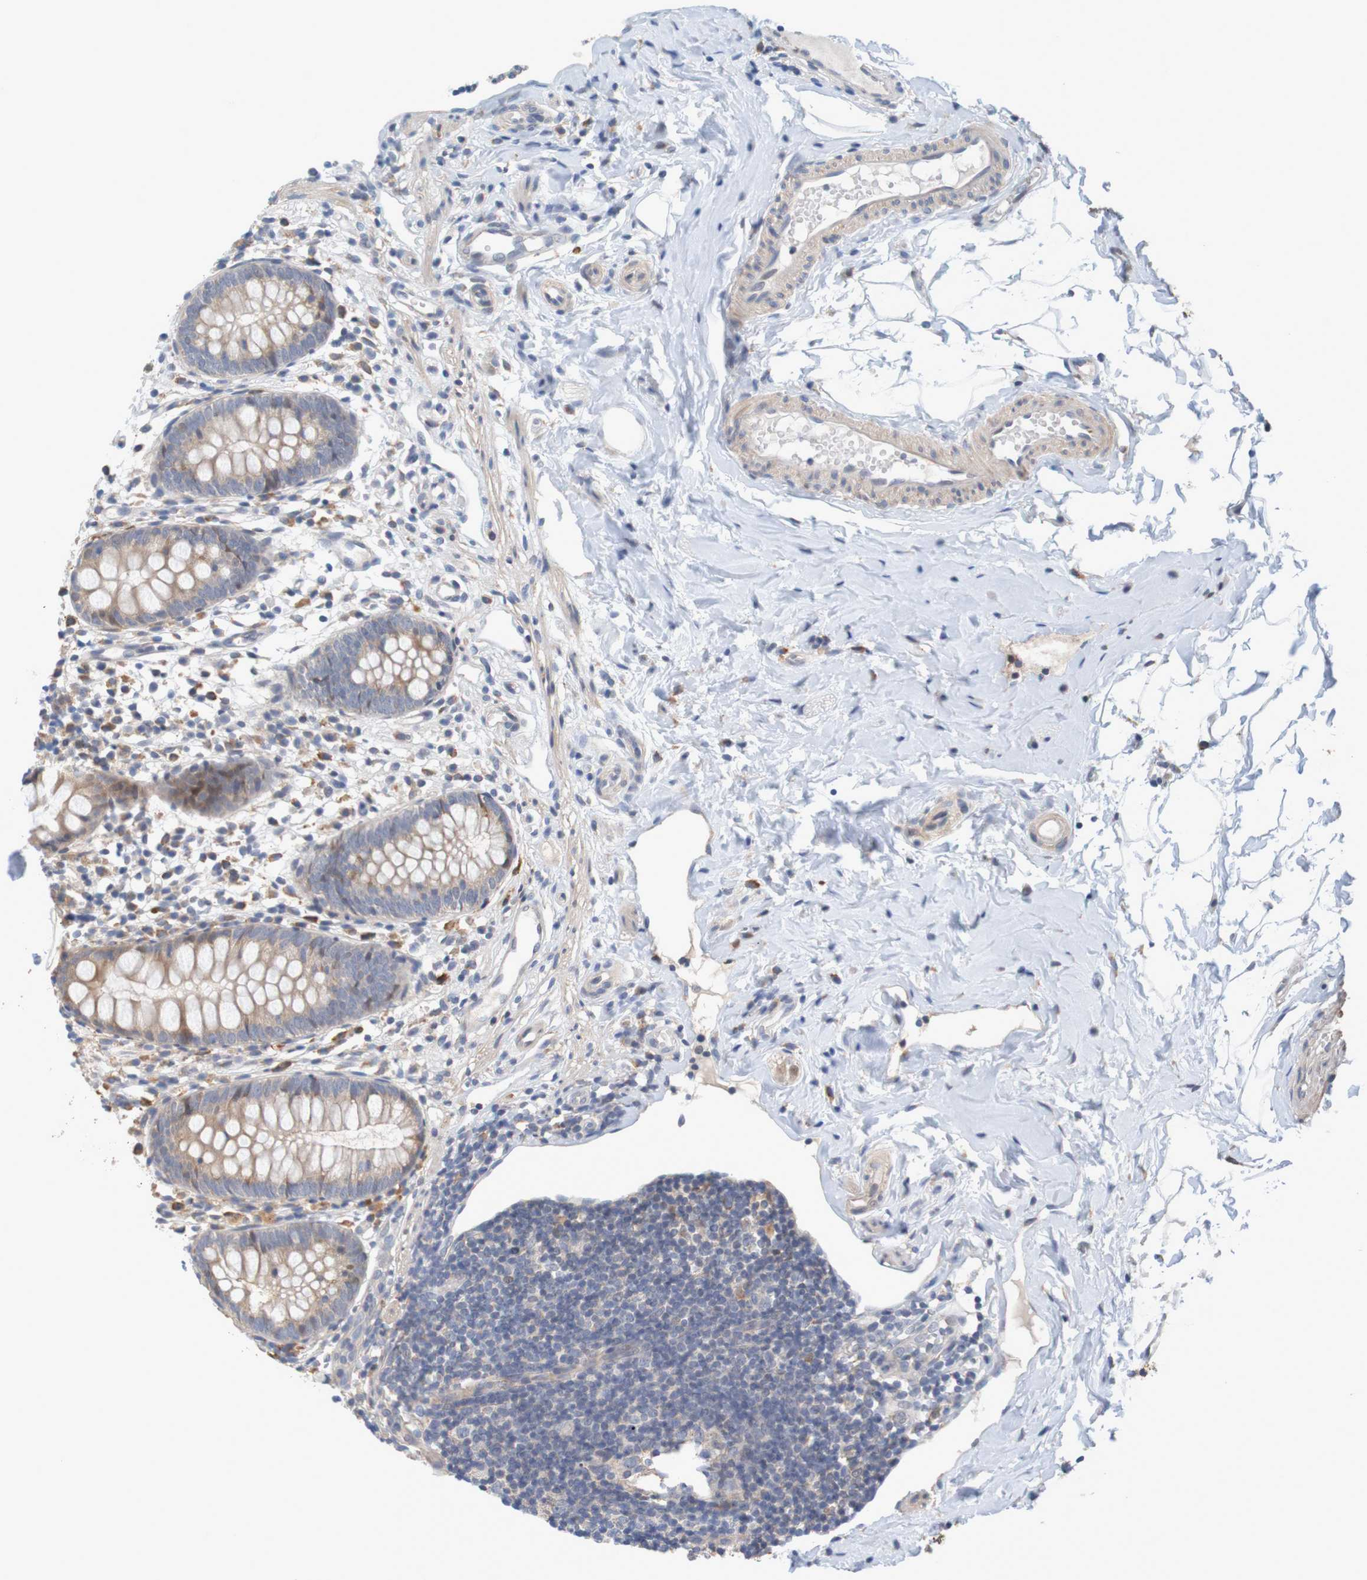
{"staining": {"intensity": "weak", "quantity": ">75%", "location": "cytoplasmic/membranous"}, "tissue": "appendix", "cell_type": "Glandular cells", "image_type": "normal", "snomed": [{"axis": "morphology", "description": "Normal tissue, NOS"}, {"axis": "topography", "description": "Appendix"}], "caption": "Benign appendix displays weak cytoplasmic/membranous positivity in approximately >75% of glandular cells (Stains: DAB (3,3'-diaminobenzidine) in brown, nuclei in blue, Microscopy: brightfield microscopy at high magnification)..", "gene": "CLDN18", "patient": {"sex": "female", "age": 20}}